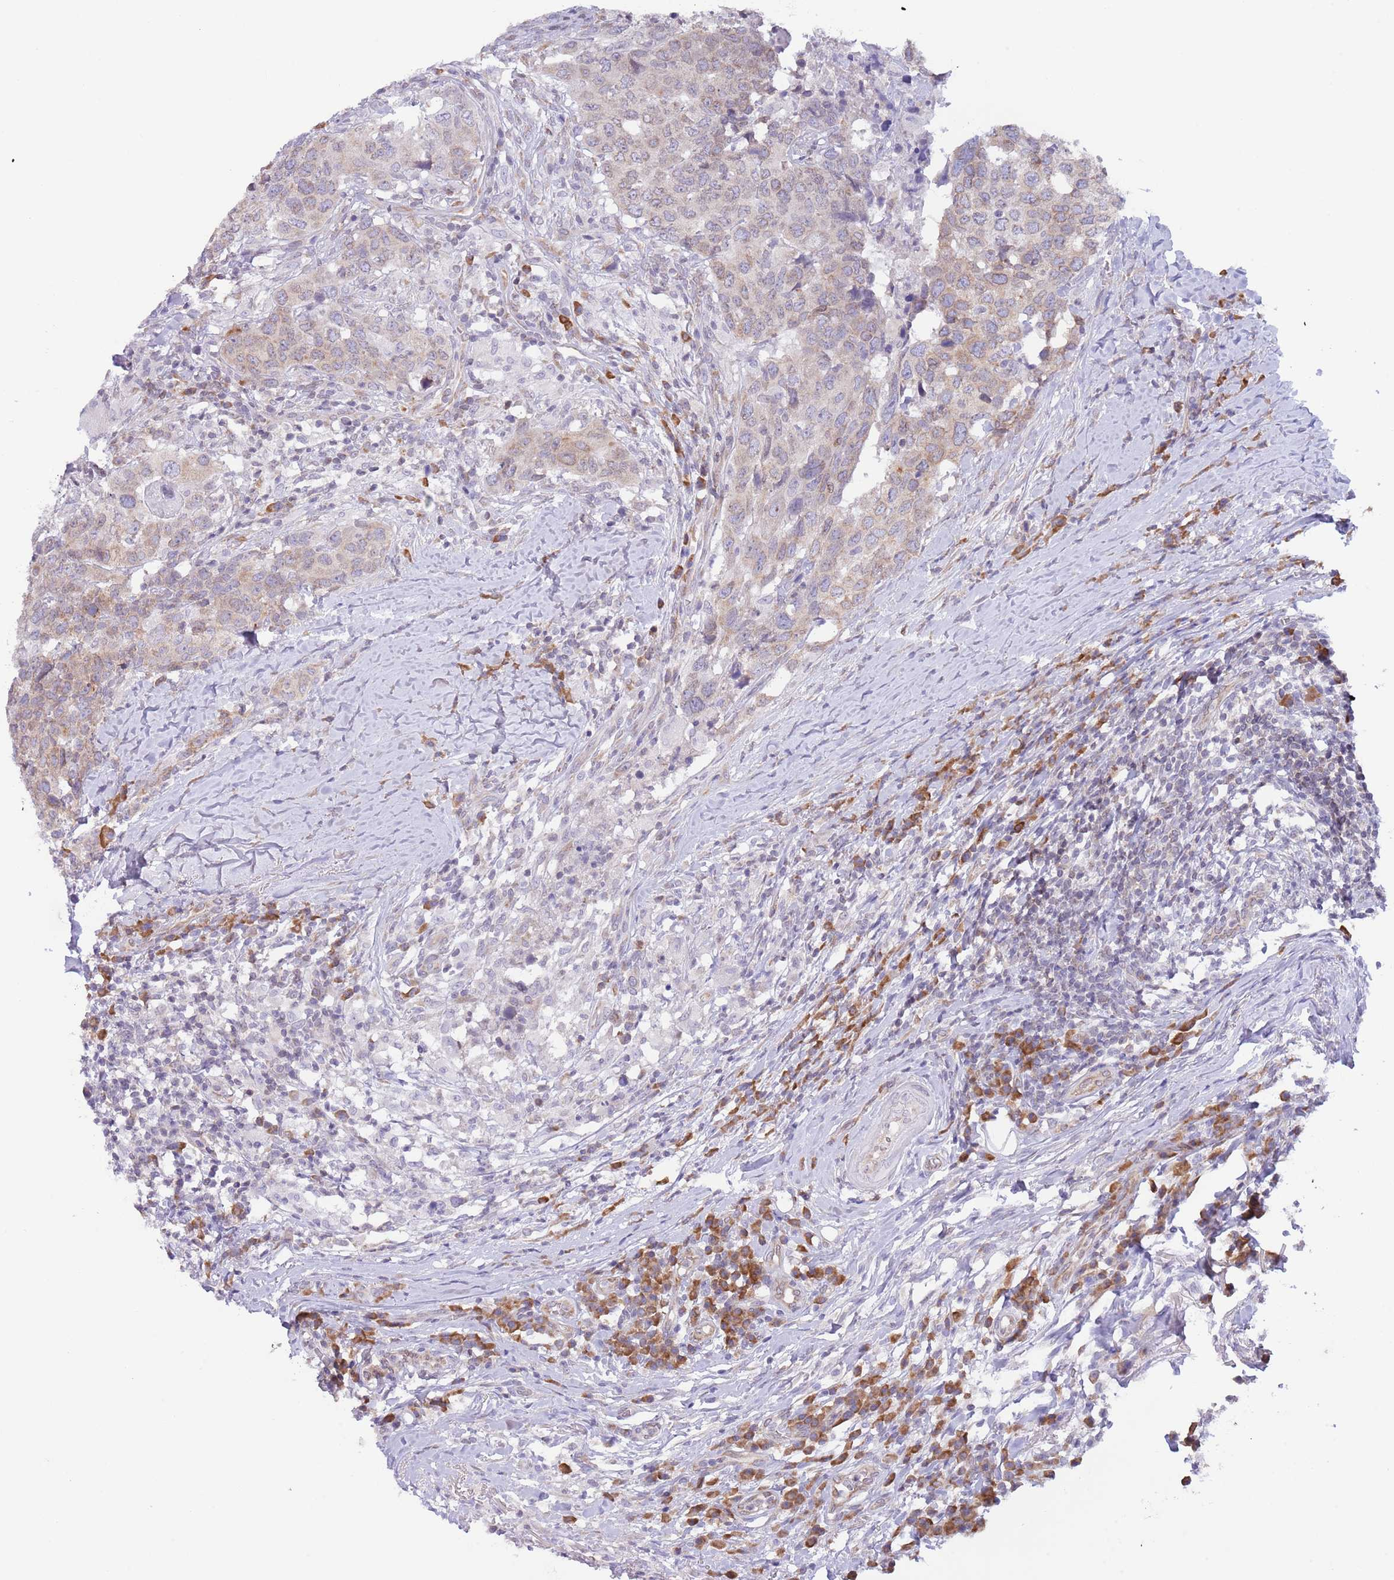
{"staining": {"intensity": "weak", "quantity": "25%-75%", "location": "cytoplasmic/membranous"}, "tissue": "head and neck cancer", "cell_type": "Tumor cells", "image_type": "cancer", "snomed": [{"axis": "morphology", "description": "Normal tissue, NOS"}, {"axis": "morphology", "description": "Squamous cell carcinoma, NOS"}, {"axis": "topography", "description": "Skeletal muscle"}, {"axis": "topography", "description": "Vascular tissue"}, {"axis": "topography", "description": "Peripheral nerve tissue"}, {"axis": "topography", "description": "Head-Neck"}], "caption": "Immunohistochemical staining of human squamous cell carcinoma (head and neck) shows low levels of weak cytoplasmic/membranous positivity in approximately 25%-75% of tumor cells.", "gene": "EBPL", "patient": {"sex": "male", "age": 66}}